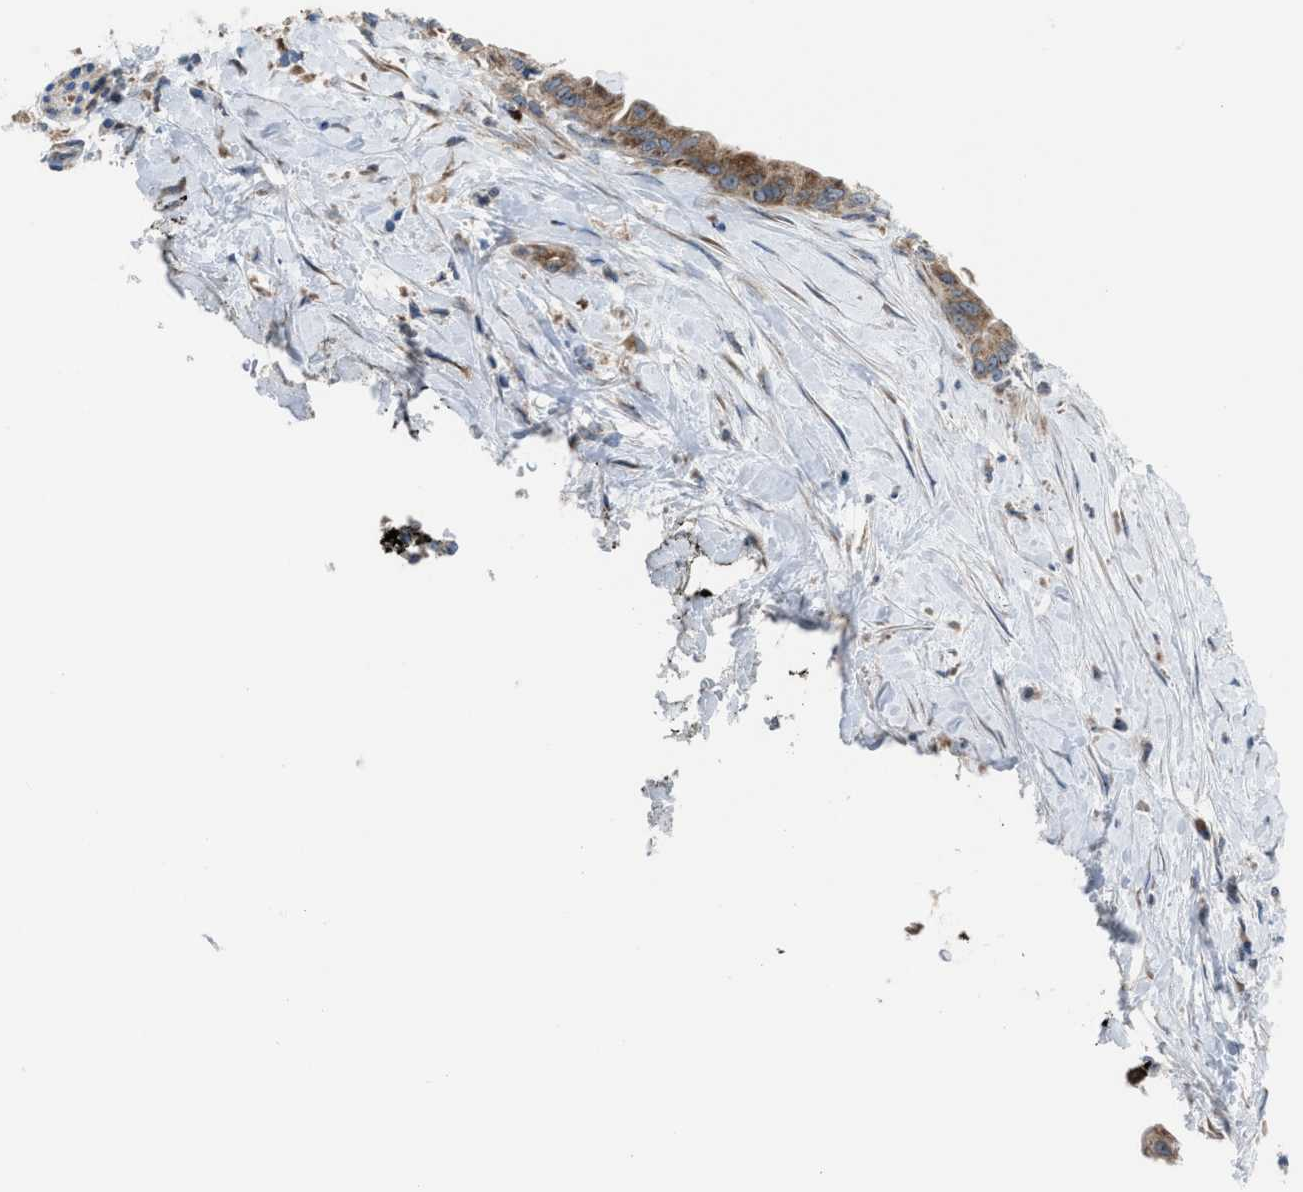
{"staining": {"intensity": "moderate", "quantity": ">75%", "location": "cytoplasmic/membranous"}, "tissue": "pancreatic cancer", "cell_type": "Tumor cells", "image_type": "cancer", "snomed": [{"axis": "morphology", "description": "Adenocarcinoma, NOS"}, {"axis": "topography", "description": "Pancreas"}], "caption": "Pancreatic adenocarcinoma stained with immunohistochemistry (IHC) demonstrates moderate cytoplasmic/membranous staining in about >75% of tumor cells.", "gene": "TPH1", "patient": {"sex": "female", "age": 60}}